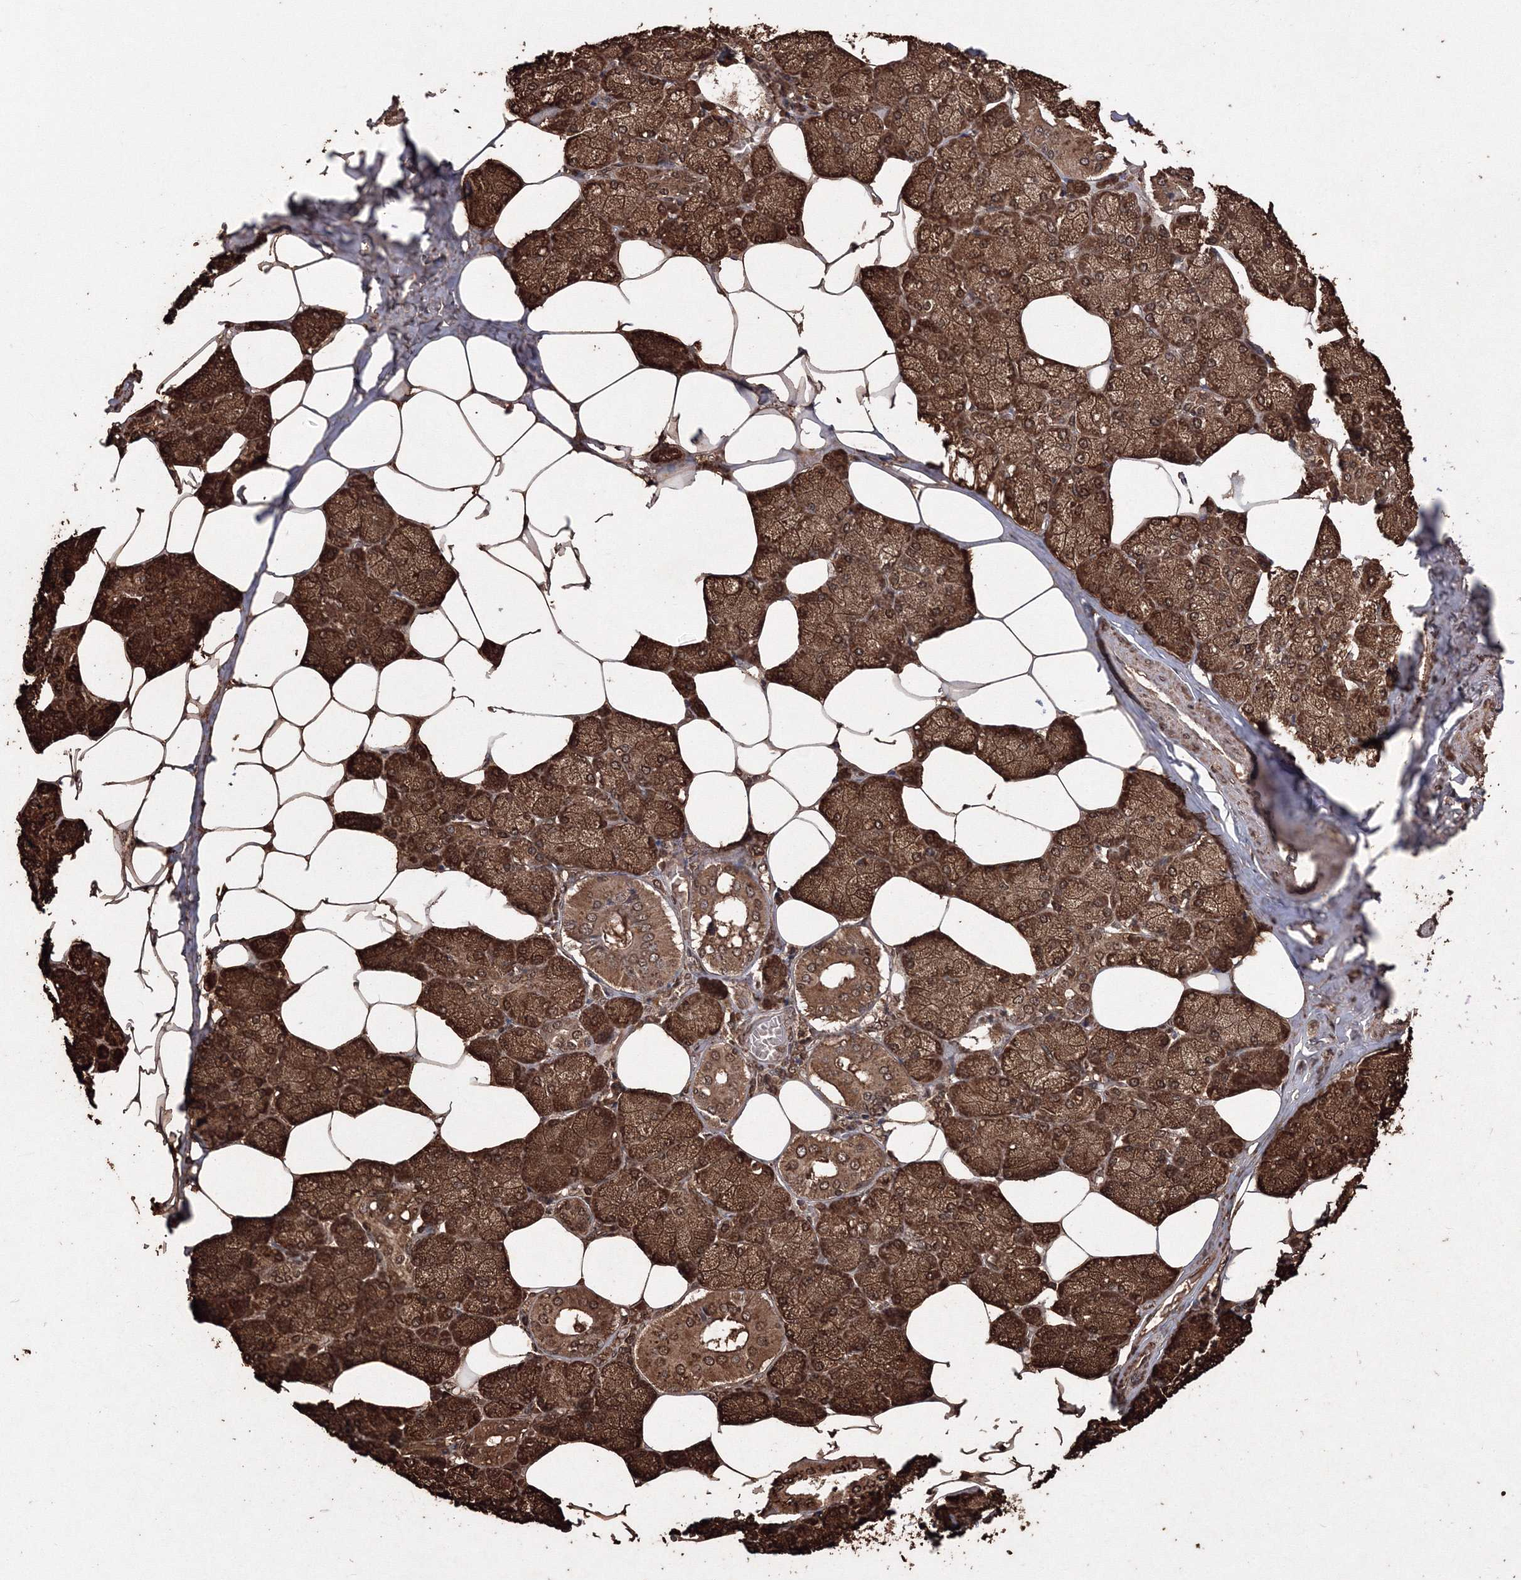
{"staining": {"intensity": "strong", "quantity": ">75%", "location": "cytoplasmic/membranous,nuclear"}, "tissue": "salivary gland", "cell_type": "Glandular cells", "image_type": "normal", "snomed": [{"axis": "morphology", "description": "Normal tissue, NOS"}, {"axis": "topography", "description": "Salivary gland"}], "caption": "A micrograph showing strong cytoplasmic/membranous,nuclear positivity in about >75% of glandular cells in benign salivary gland, as visualized by brown immunohistochemical staining.", "gene": "GPN1", "patient": {"sex": "male", "age": 62}}